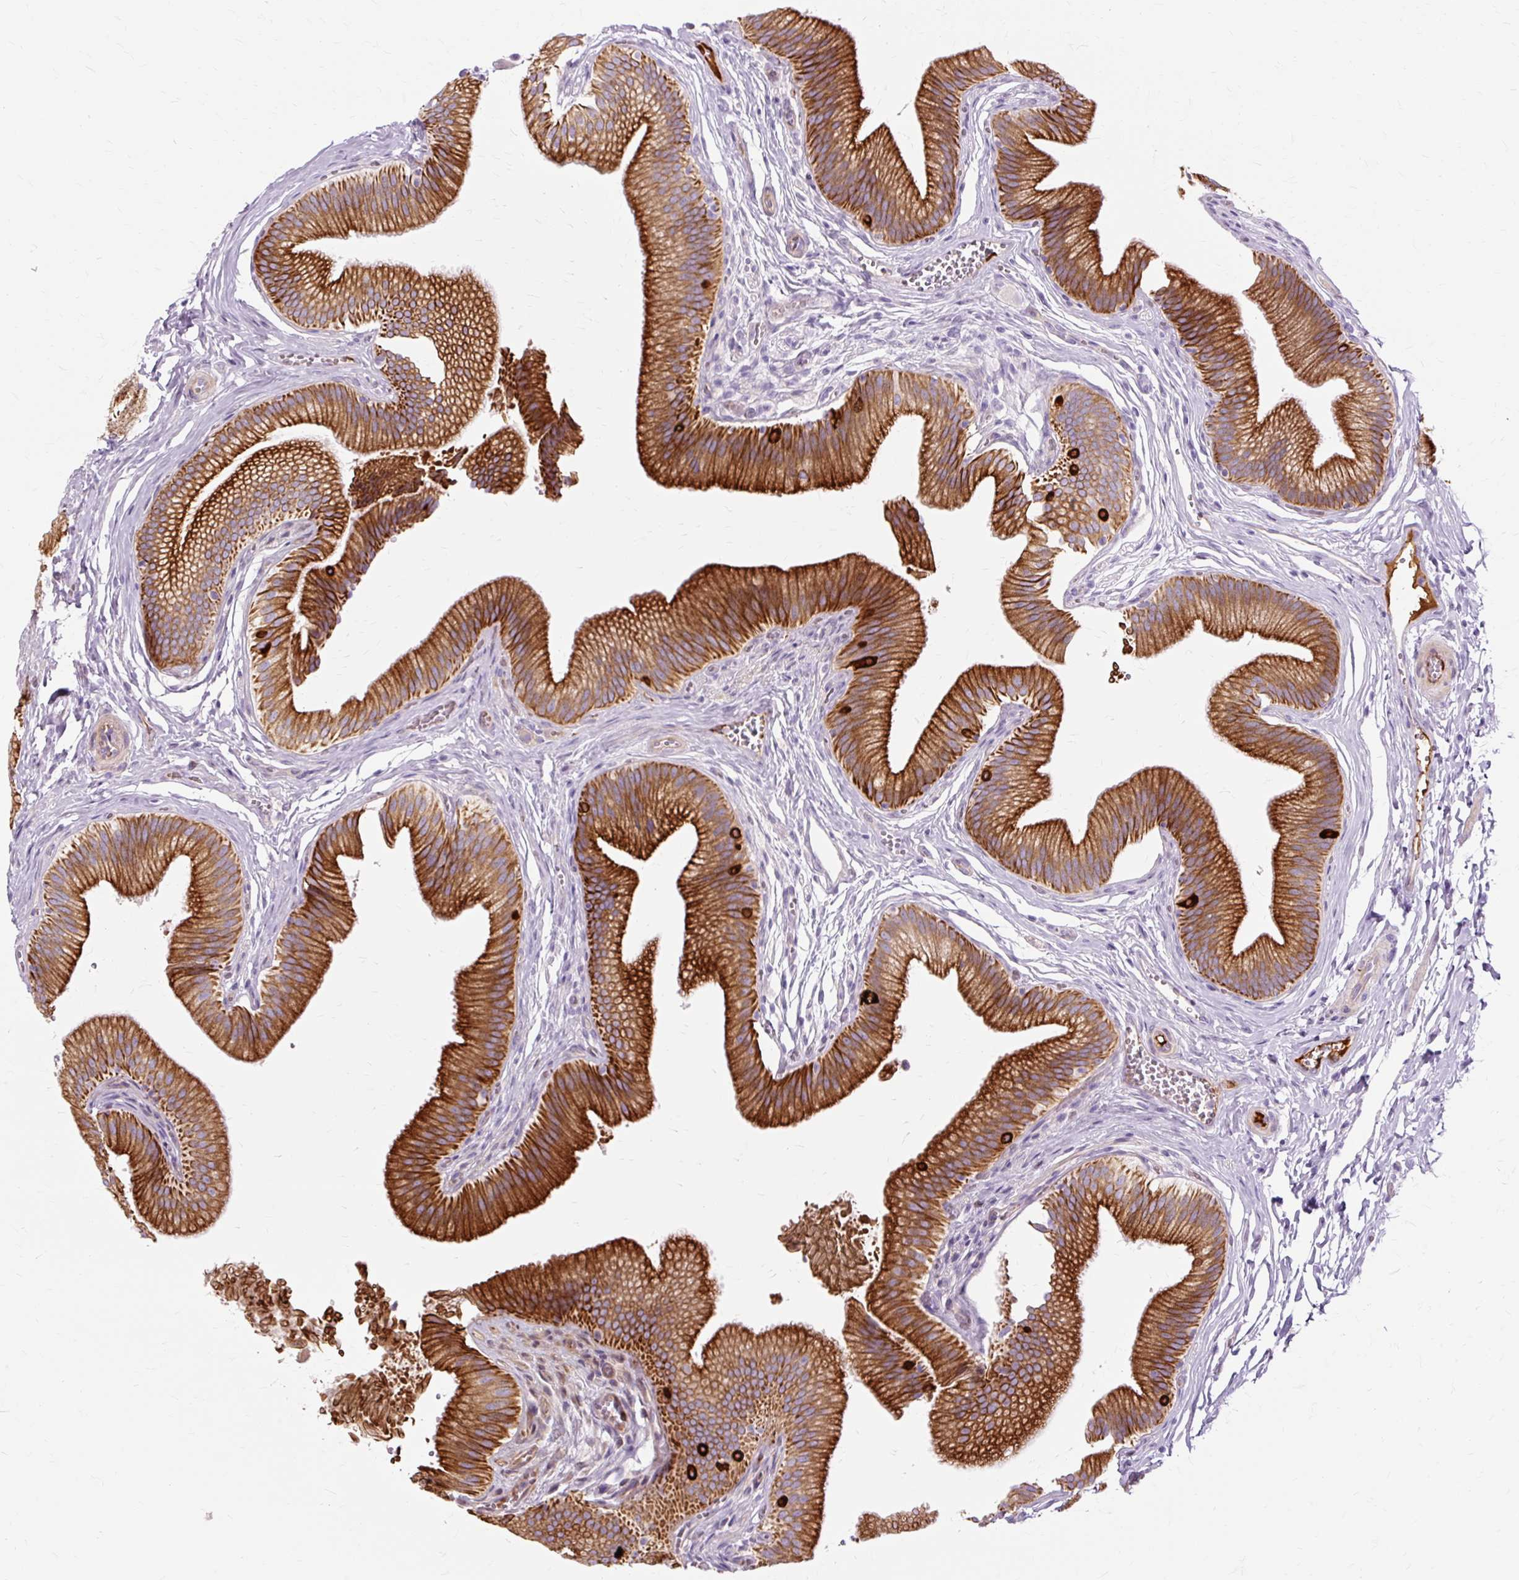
{"staining": {"intensity": "strong", "quantity": ">75%", "location": "cytoplasmic/membranous"}, "tissue": "gallbladder", "cell_type": "Glandular cells", "image_type": "normal", "snomed": [{"axis": "morphology", "description": "Normal tissue, NOS"}, {"axis": "topography", "description": "Gallbladder"}], "caption": "High-power microscopy captured an immunohistochemistry image of normal gallbladder, revealing strong cytoplasmic/membranous staining in about >75% of glandular cells.", "gene": "DCTN4", "patient": {"sex": "male", "age": 17}}